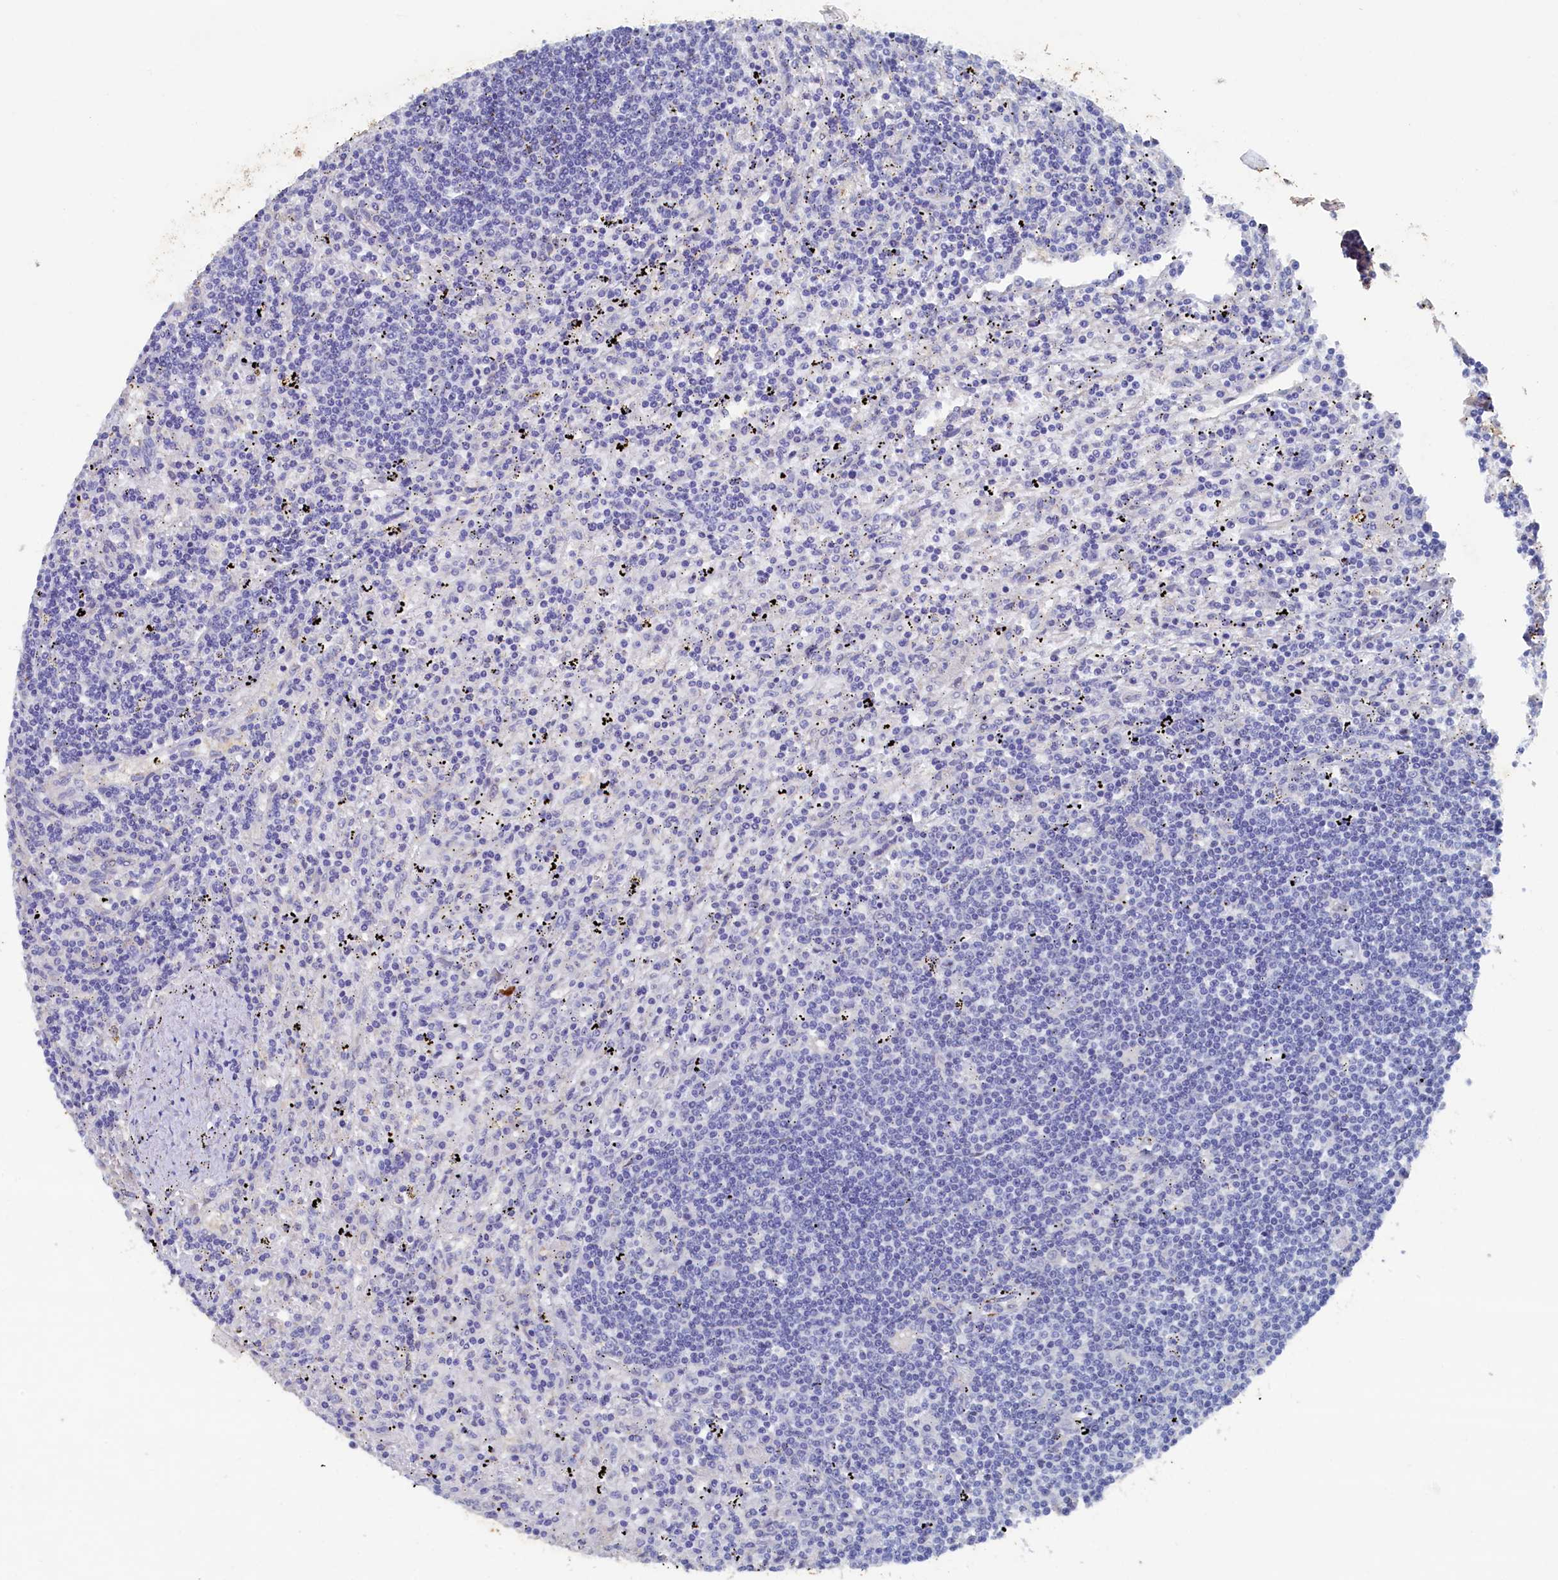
{"staining": {"intensity": "negative", "quantity": "none", "location": "none"}, "tissue": "lymphoma", "cell_type": "Tumor cells", "image_type": "cancer", "snomed": [{"axis": "morphology", "description": "Malignant lymphoma, non-Hodgkin's type, Low grade"}, {"axis": "topography", "description": "Spleen"}], "caption": "This is an immunohistochemistry micrograph of human malignant lymphoma, non-Hodgkin's type (low-grade). There is no staining in tumor cells.", "gene": "CBLIF", "patient": {"sex": "male", "age": 76}}